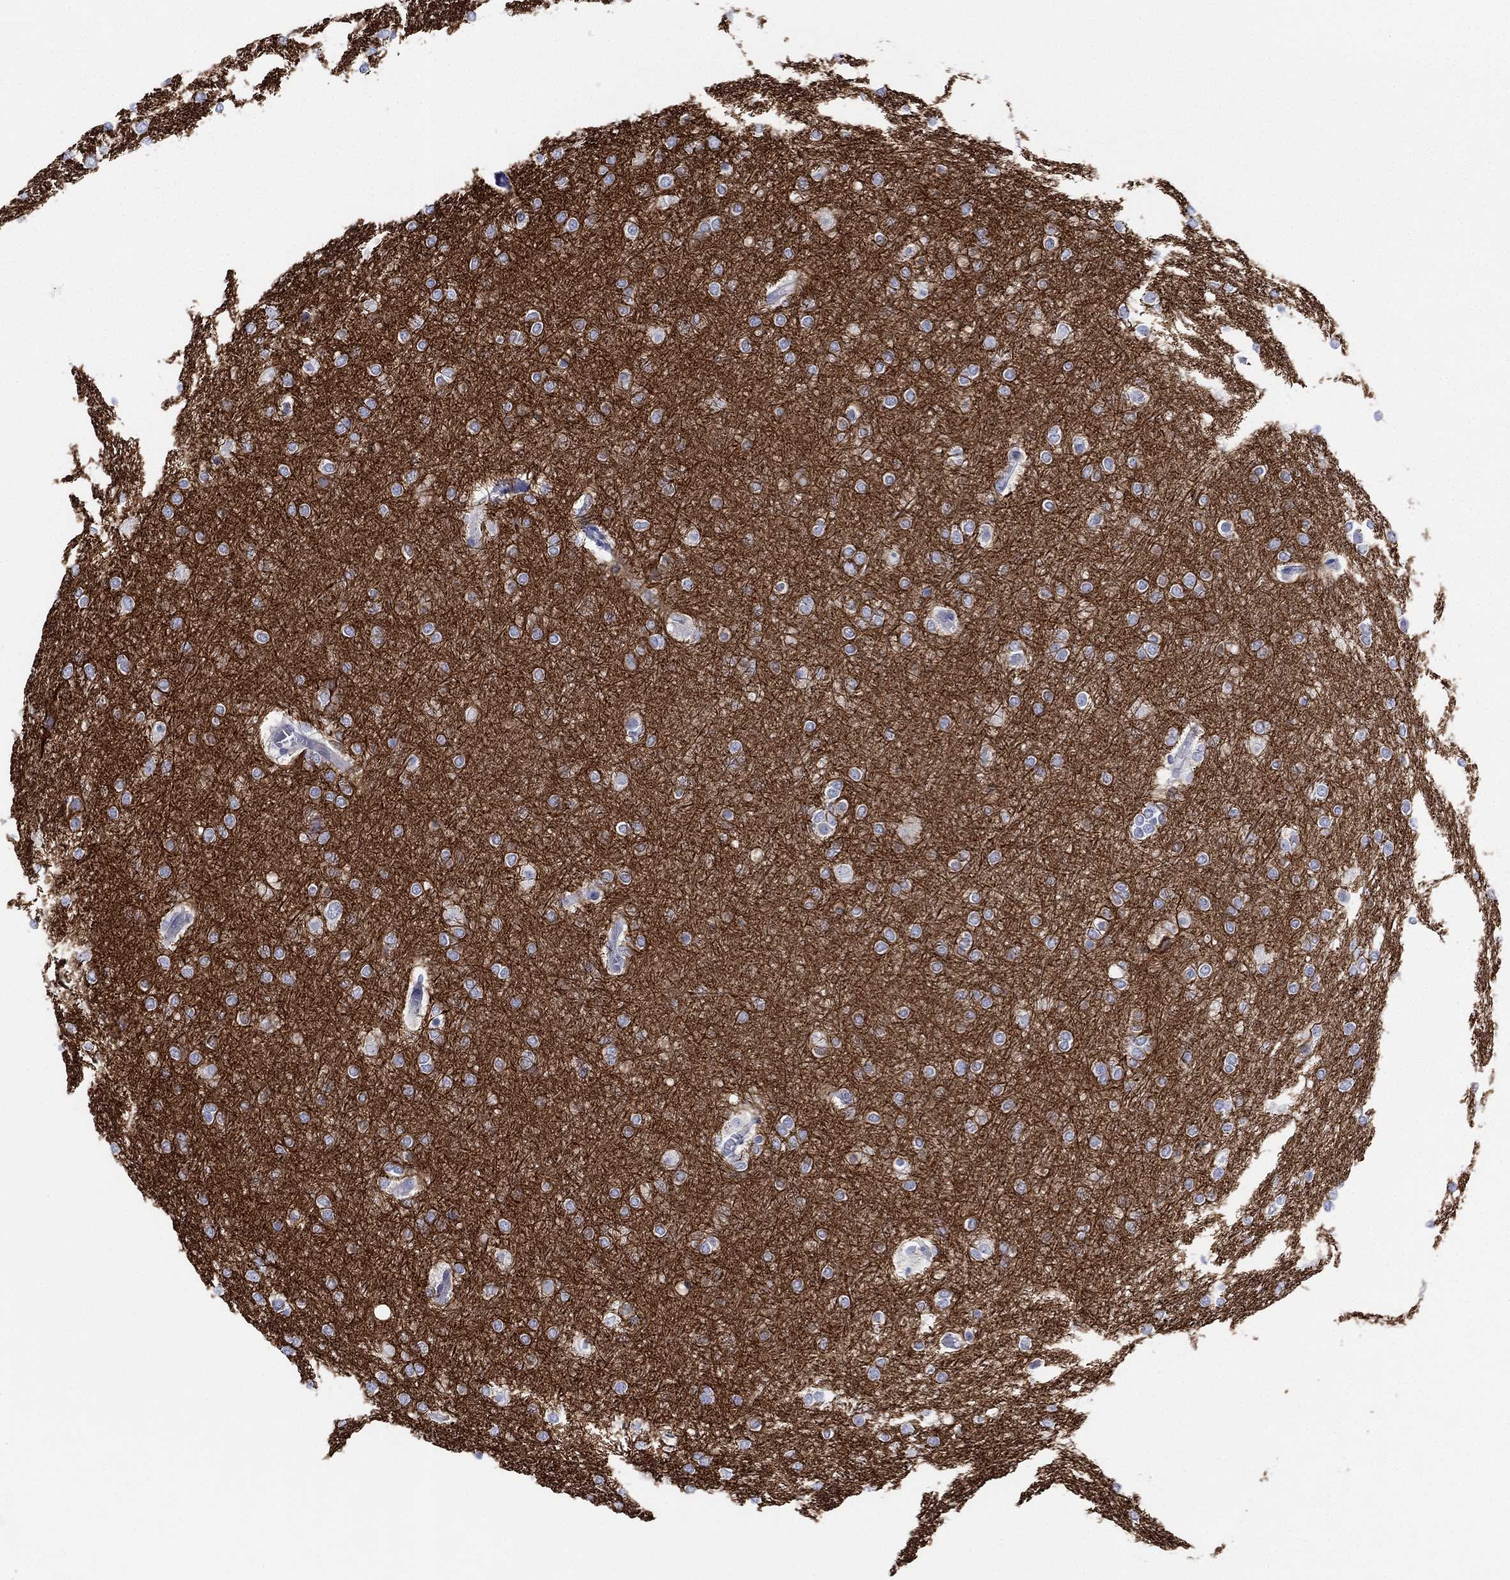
{"staining": {"intensity": "strong", "quantity": "25%-75%", "location": "cytoplasmic/membranous"}, "tissue": "glioma", "cell_type": "Tumor cells", "image_type": "cancer", "snomed": [{"axis": "morphology", "description": "Glioma, malignant, High grade"}, {"axis": "topography", "description": "Brain"}], "caption": "Immunohistochemical staining of malignant glioma (high-grade) demonstrates high levels of strong cytoplasmic/membranous protein positivity in about 25%-75% of tumor cells.", "gene": "INA", "patient": {"sex": "female", "age": 61}}